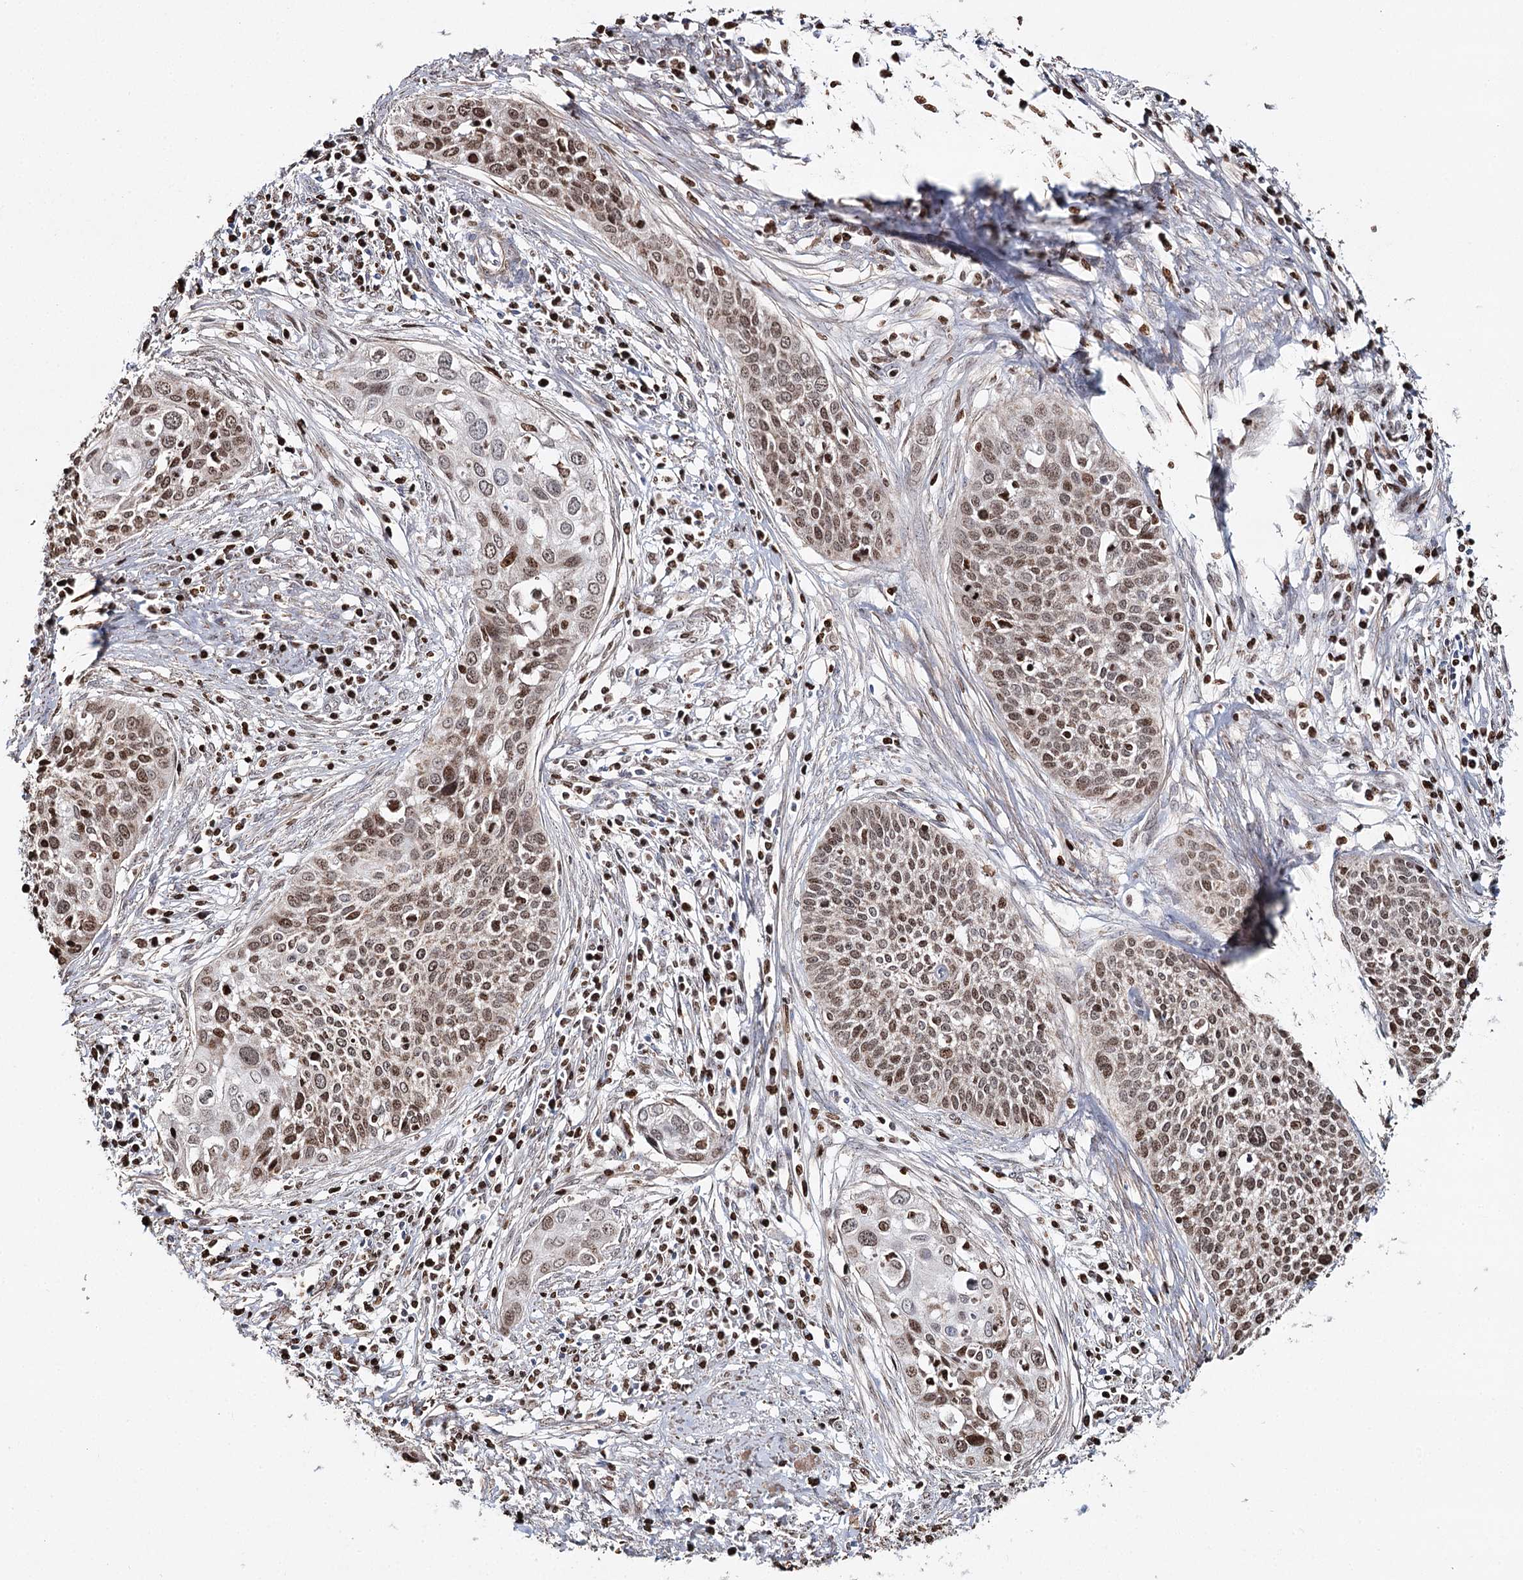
{"staining": {"intensity": "moderate", "quantity": ">75%", "location": "nuclear"}, "tissue": "cervical cancer", "cell_type": "Tumor cells", "image_type": "cancer", "snomed": [{"axis": "morphology", "description": "Squamous cell carcinoma, NOS"}, {"axis": "topography", "description": "Cervix"}], "caption": "Squamous cell carcinoma (cervical) stained for a protein (brown) demonstrates moderate nuclear positive positivity in about >75% of tumor cells.", "gene": "PDHX", "patient": {"sex": "female", "age": 34}}